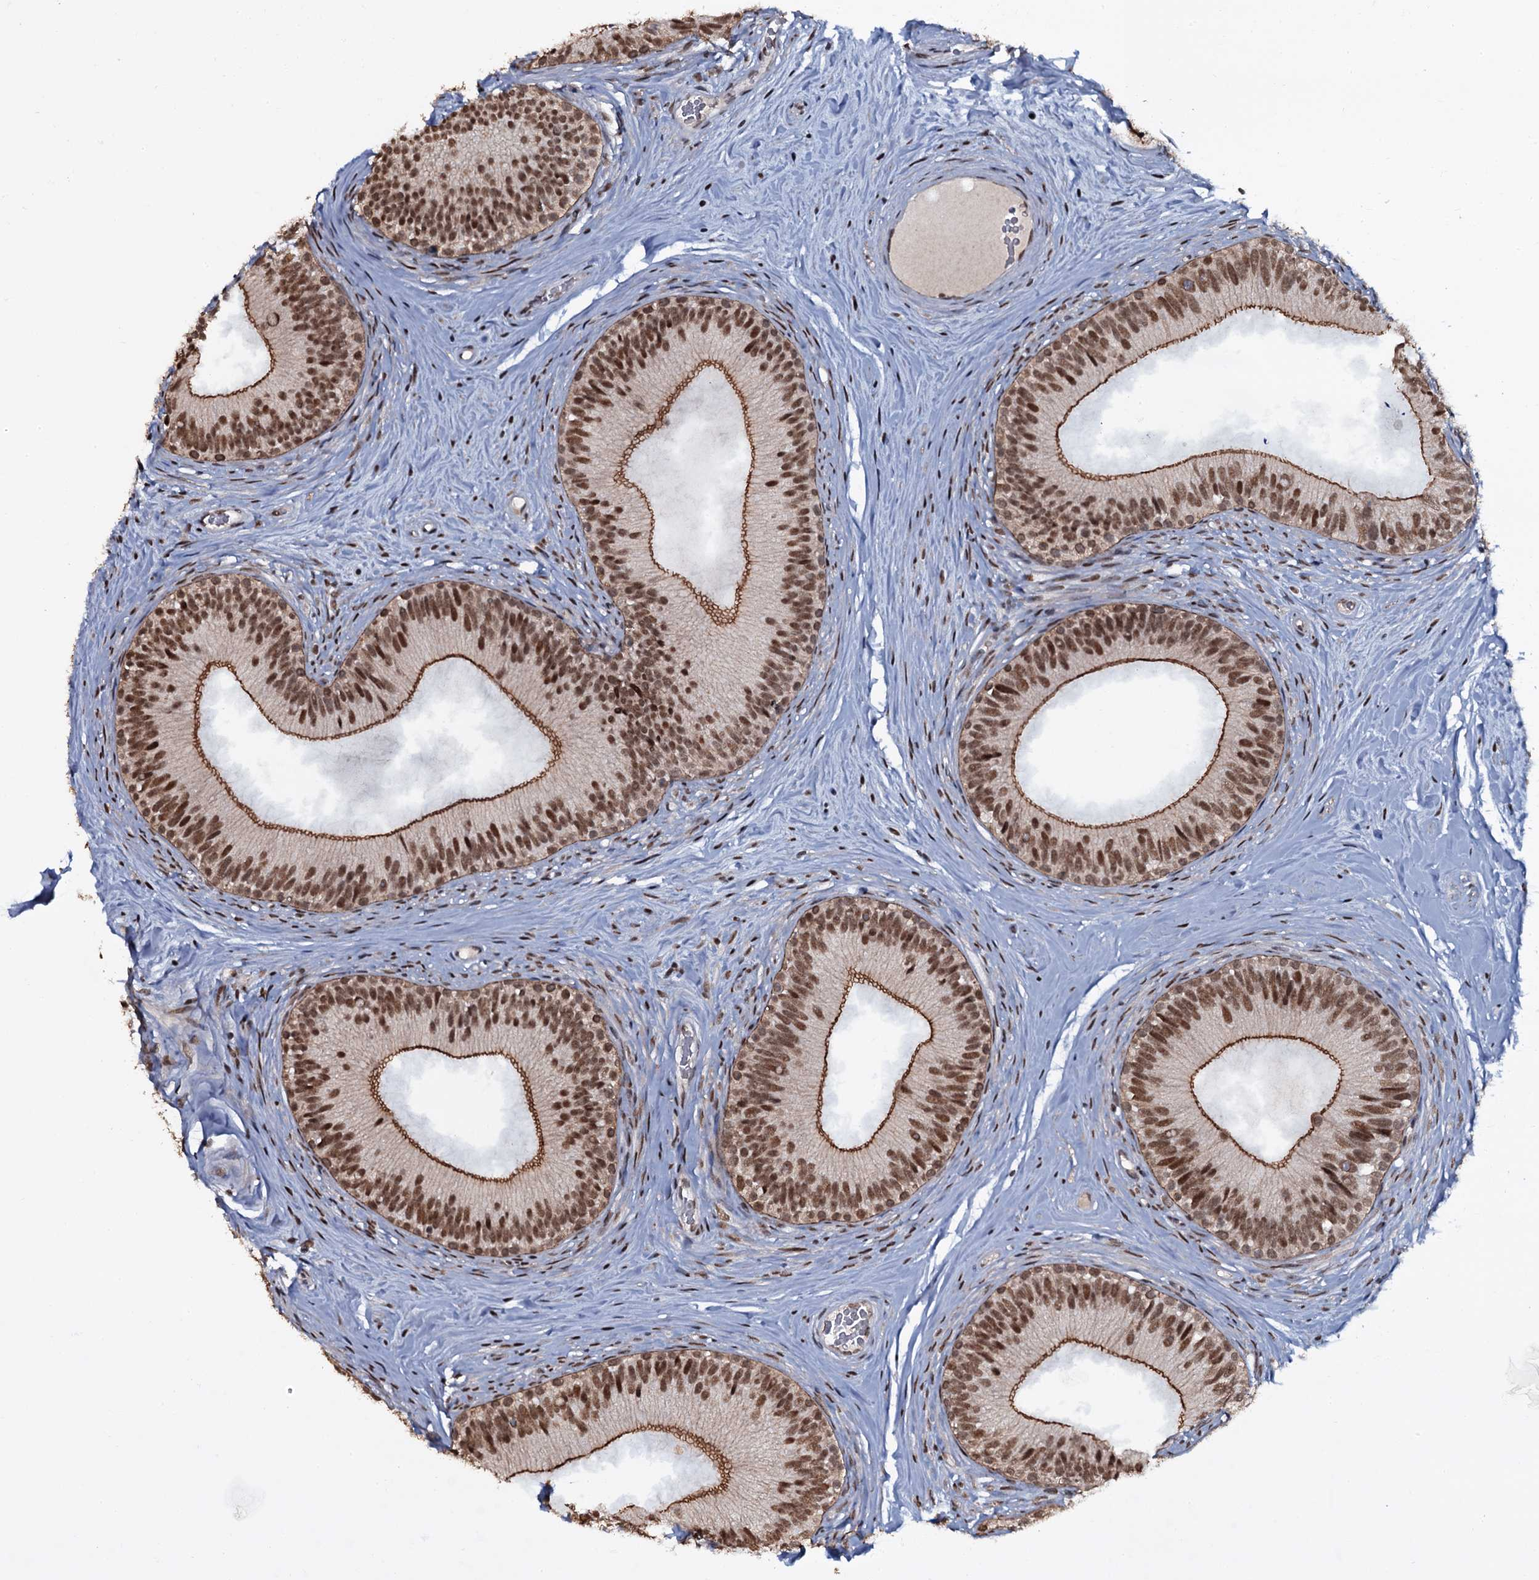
{"staining": {"intensity": "moderate", "quantity": ">75%", "location": "cytoplasmic/membranous,nuclear"}, "tissue": "epididymis", "cell_type": "Glandular cells", "image_type": "normal", "snomed": [{"axis": "morphology", "description": "Normal tissue, NOS"}, {"axis": "topography", "description": "Epididymis"}], "caption": "Immunohistochemical staining of normal human epididymis exhibits >75% levels of moderate cytoplasmic/membranous,nuclear protein positivity in approximately >75% of glandular cells.", "gene": "SH2D4B", "patient": {"sex": "male", "age": 33}}